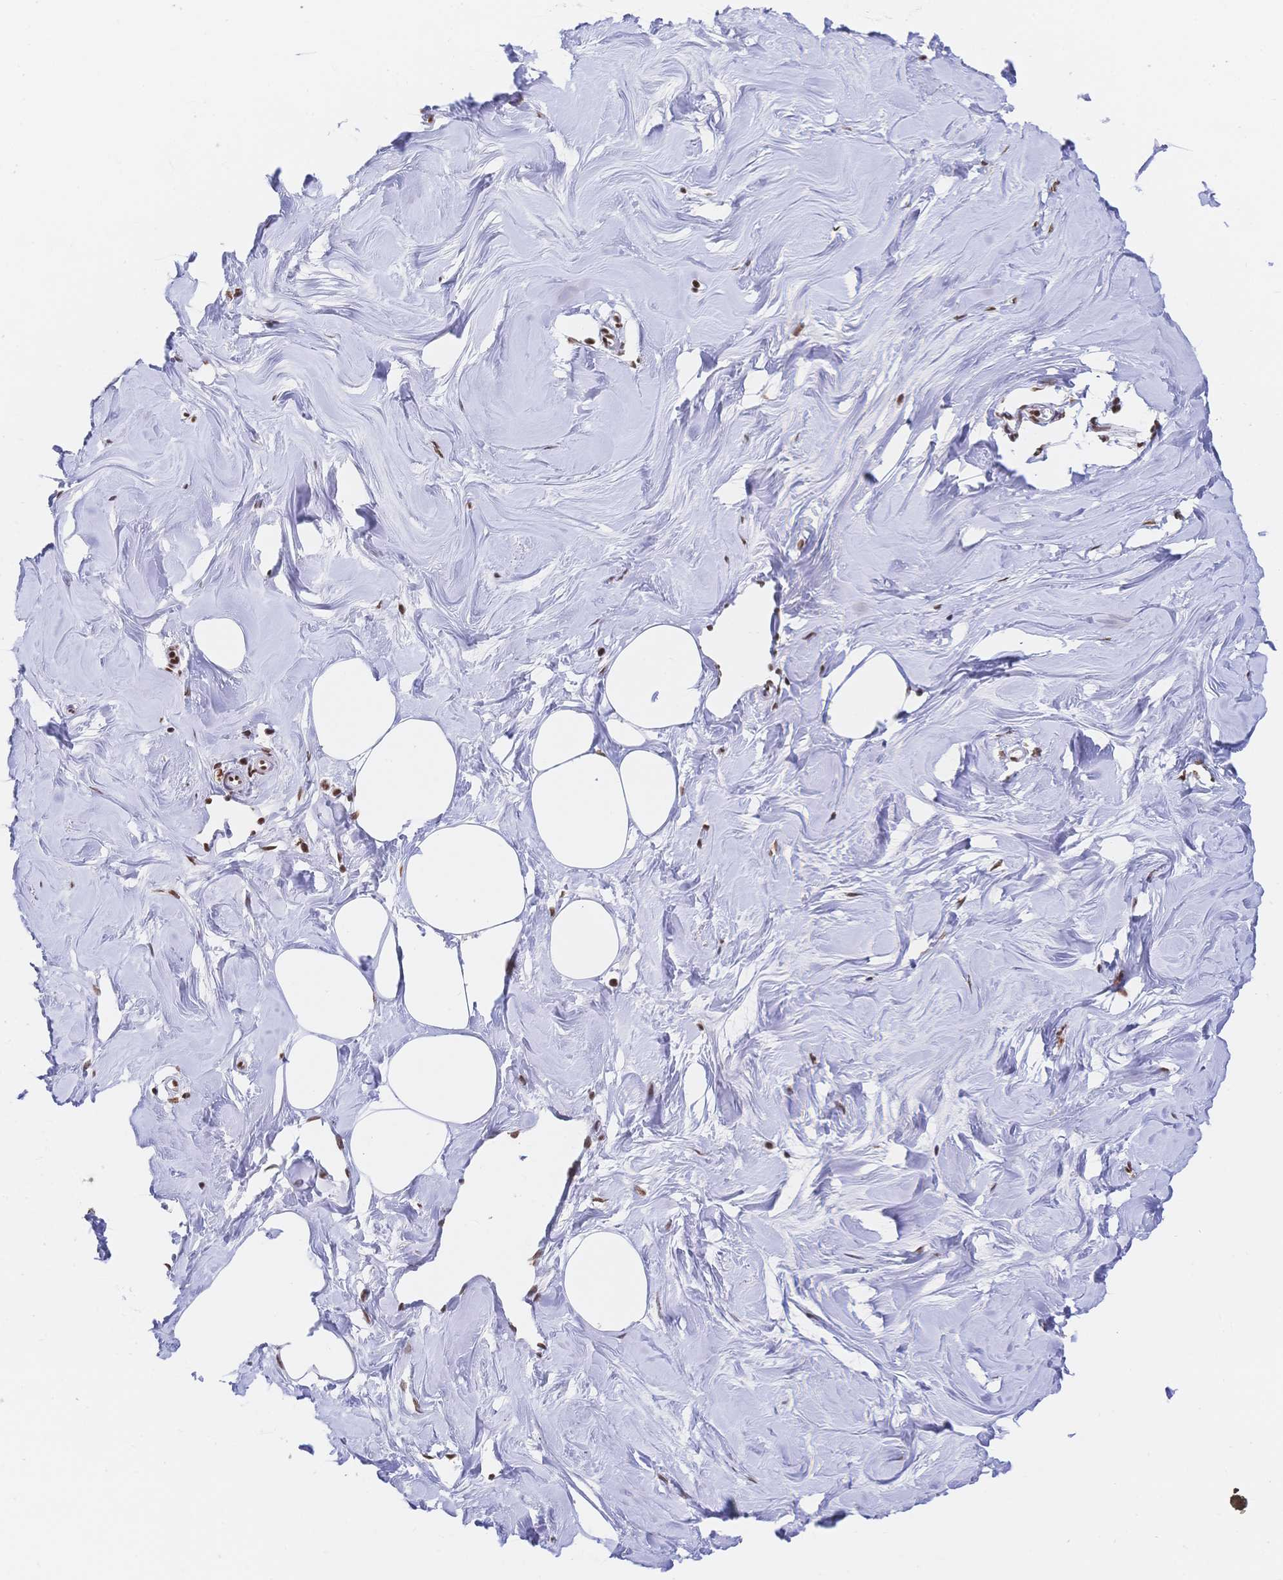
{"staining": {"intensity": "moderate", "quantity": "<25%", "location": "nuclear"}, "tissue": "breast", "cell_type": "Adipocytes", "image_type": "normal", "snomed": [{"axis": "morphology", "description": "Normal tissue, NOS"}, {"axis": "topography", "description": "Breast"}], "caption": "Moderate nuclear staining is identified in approximately <25% of adipocytes in unremarkable breast.", "gene": "SRSF1", "patient": {"sex": "female", "age": 27}}